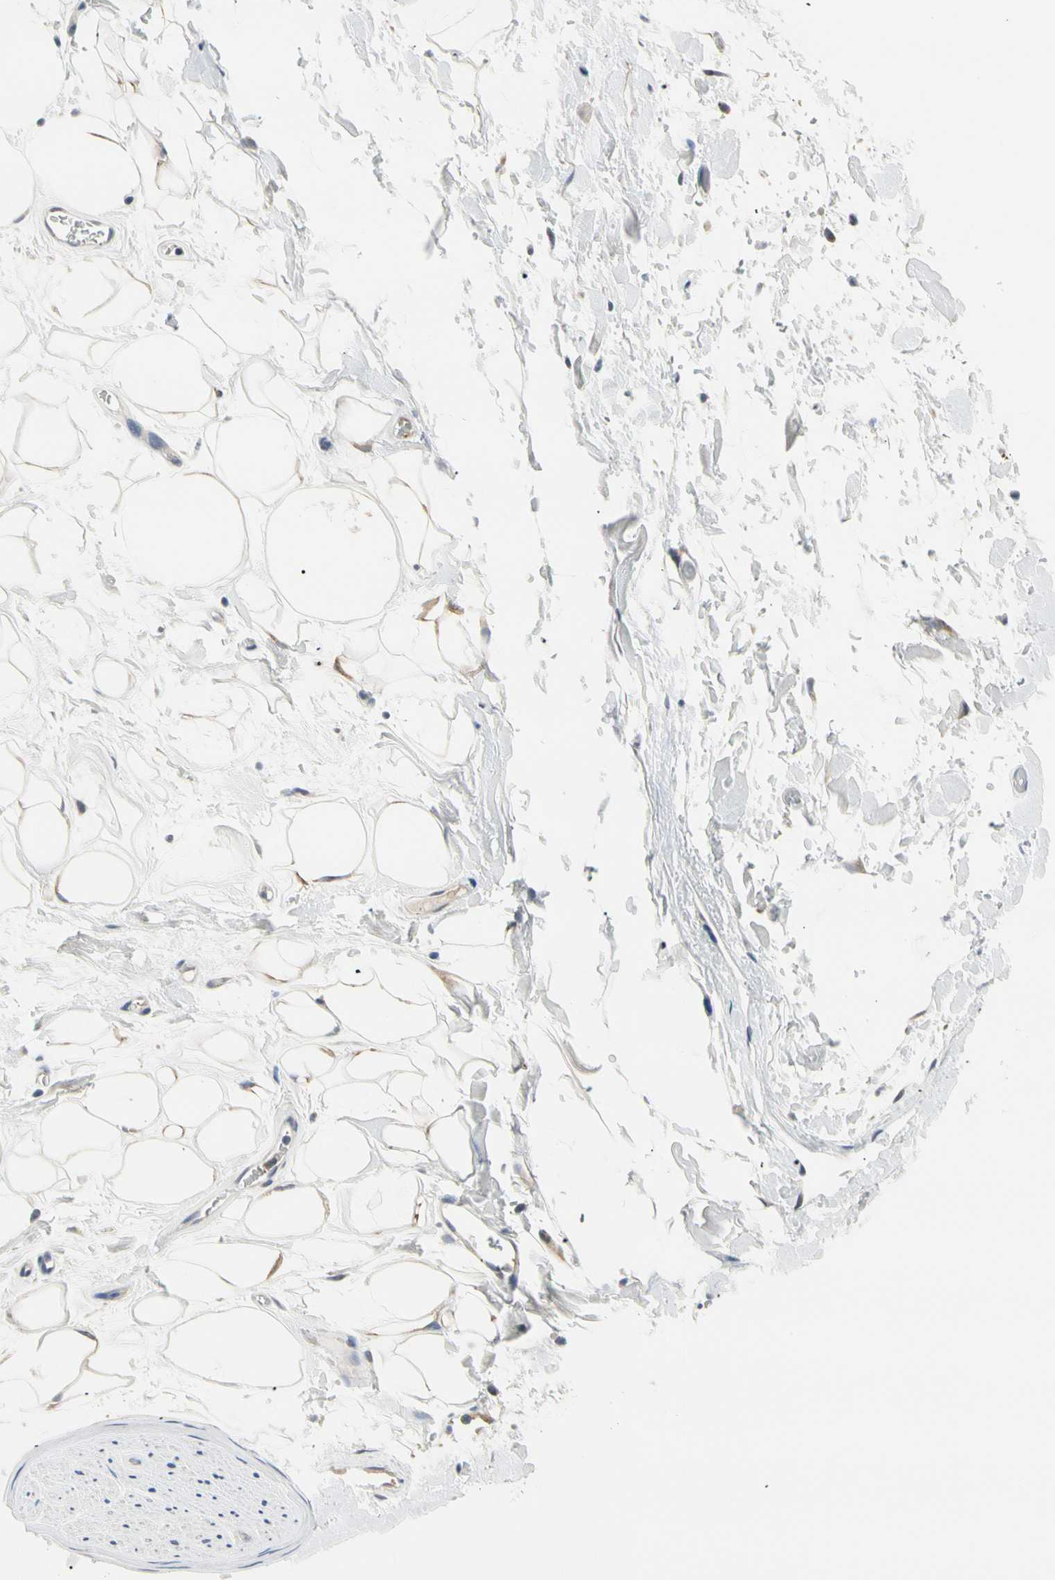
{"staining": {"intensity": "weak", "quantity": "25%-75%", "location": "cytoplasmic/membranous"}, "tissue": "adipose tissue", "cell_type": "Adipocytes", "image_type": "normal", "snomed": [{"axis": "morphology", "description": "Normal tissue, NOS"}, {"axis": "topography", "description": "Soft tissue"}], "caption": "An immunohistochemistry micrograph of unremarkable tissue is shown. Protein staining in brown highlights weak cytoplasmic/membranous positivity in adipose tissue within adipocytes. (IHC, brightfield microscopy, high magnification).", "gene": "NFASC", "patient": {"sex": "male", "age": 72}}